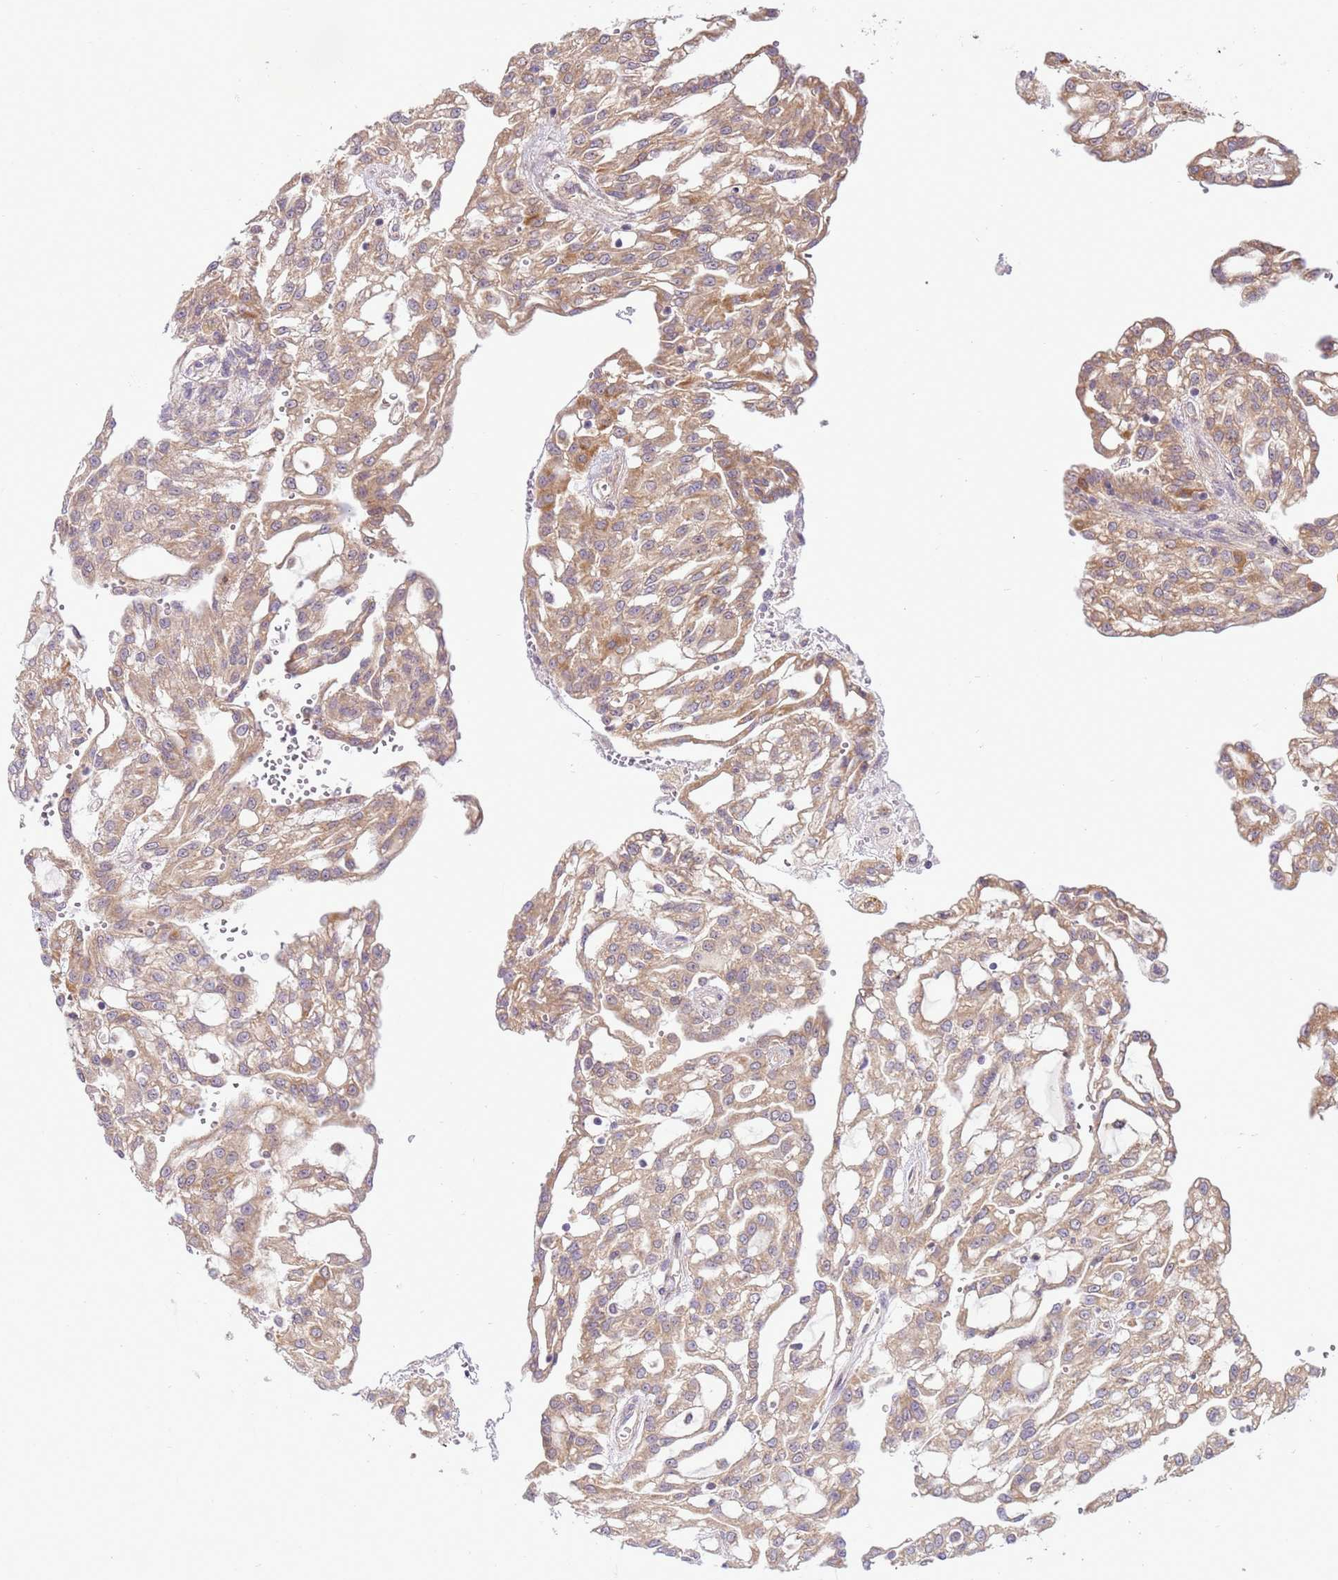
{"staining": {"intensity": "moderate", "quantity": "<25%", "location": "cytoplasmic/membranous"}, "tissue": "renal cancer", "cell_type": "Tumor cells", "image_type": "cancer", "snomed": [{"axis": "morphology", "description": "Adenocarcinoma, NOS"}, {"axis": "topography", "description": "Kidney"}], "caption": "This histopathology image exhibits immunohistochemistry (IHC) staining of renal adenocarcinoma, with low moderate cytoplasmic/membranous expression in about <25% of tumor cells.", "gene": "SCARA3", "patient": {"sex": "male", "age": 63}}